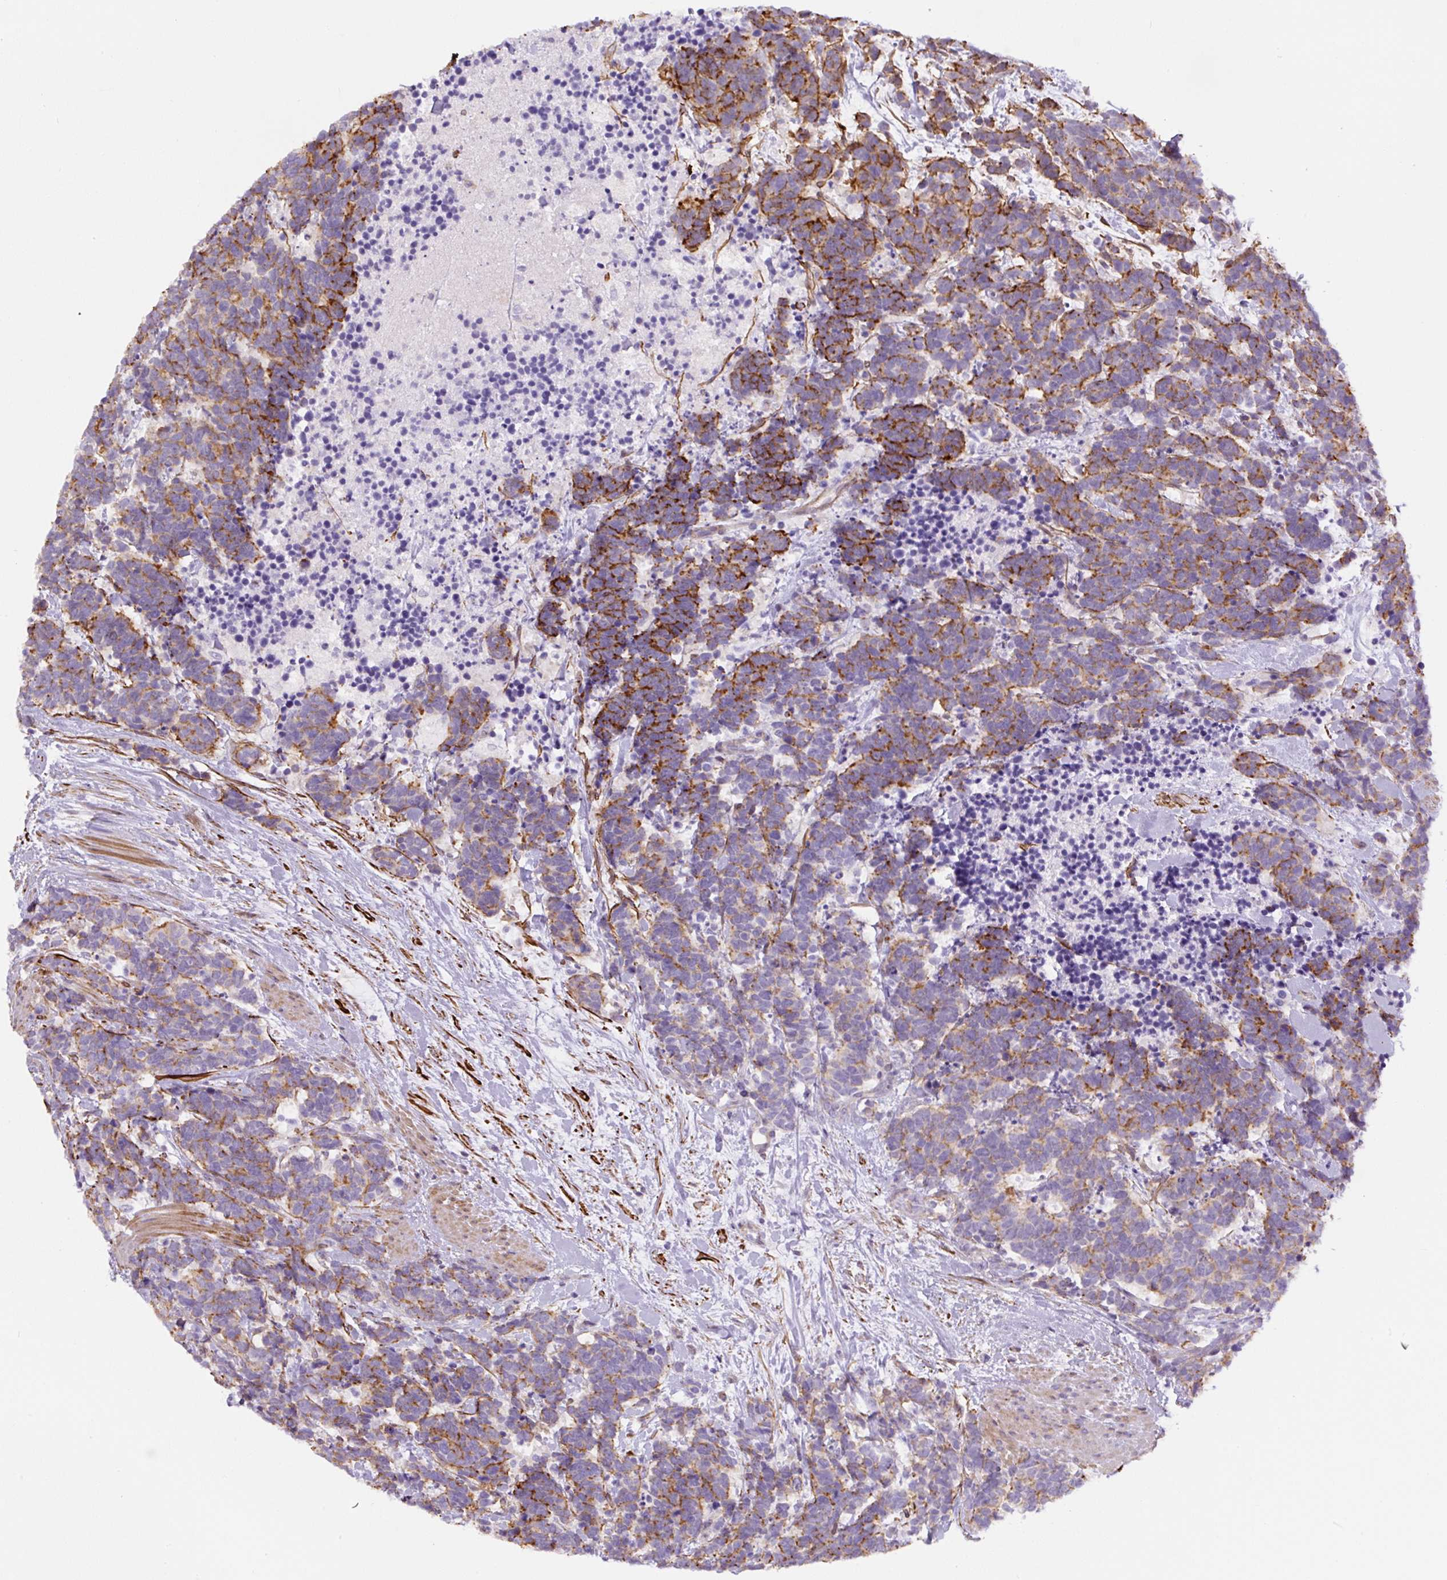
{"staining": {"intensity": "moderate", "quantity": ">75%", "location": "cytoplasmic/membranous"}, "tissue": "carcinoid", "cell_type": "Tumor cells", "image_type": "cancer", "snomed": [{"axis": "morphology", "description": "Carcinoma, NOS"}, {"axis": "morphology", "description": "Carcinoid, malignant, NOS"}, {"axis": "topography", "description": "Prostate"}], "caption": "High-power microscopy captured an immunohistochemistry micrograph of carcinoid (malignant), revealing moderate cytoplasmic/membranous staining in about >75% of tumor cells.", "gene": "B3GALT5", "patient": {"sex": "male", "age": 57}}